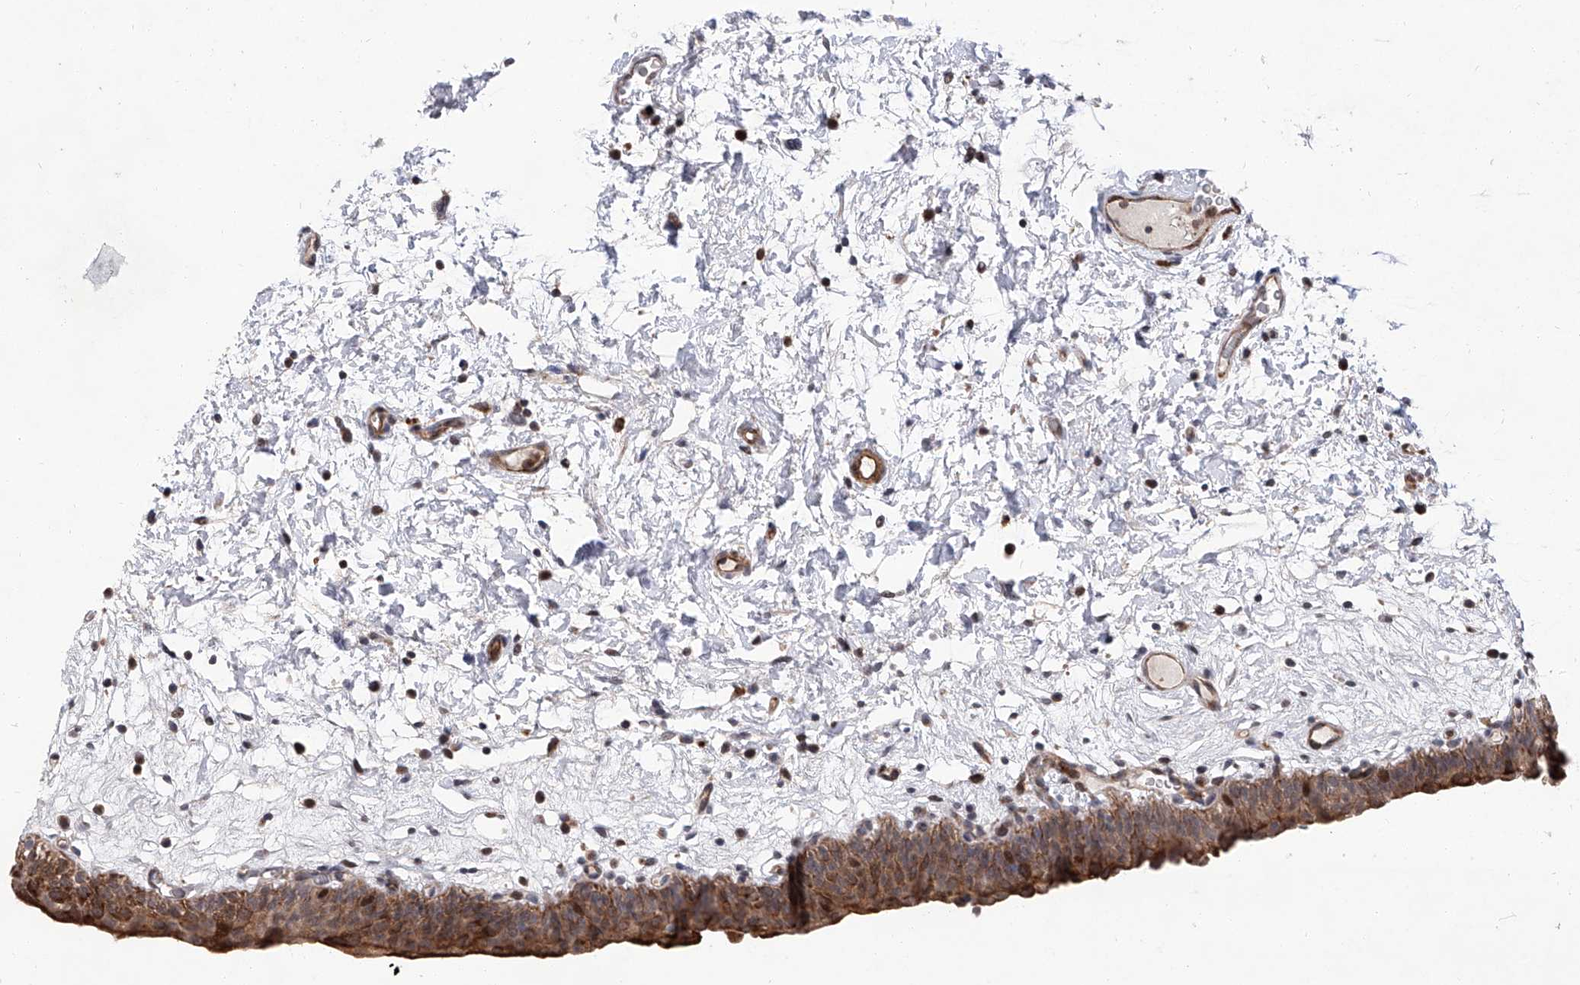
{"staining": {"intensity": "moderate", "quantity": ">75%", "location": "cytoplasmic/membranous,nuclear"}, "tissue": "urinary bladder", "cell_type": "Urothelial cells", "image_type": "normal", "snomed": [{"axis": "morphology", "description": "Normal tissue, NOS"}, {"axis": "topography", "description": "Urinary bladder"}], "caption": "Urothelial cells exhibit medium levels of moderate cytoplasmic/membranous,nuclear expression in about >75% of cells in benign urinary bladder.", "gene": "FARP2", "patient": {"sex": "male", "age": 83}}